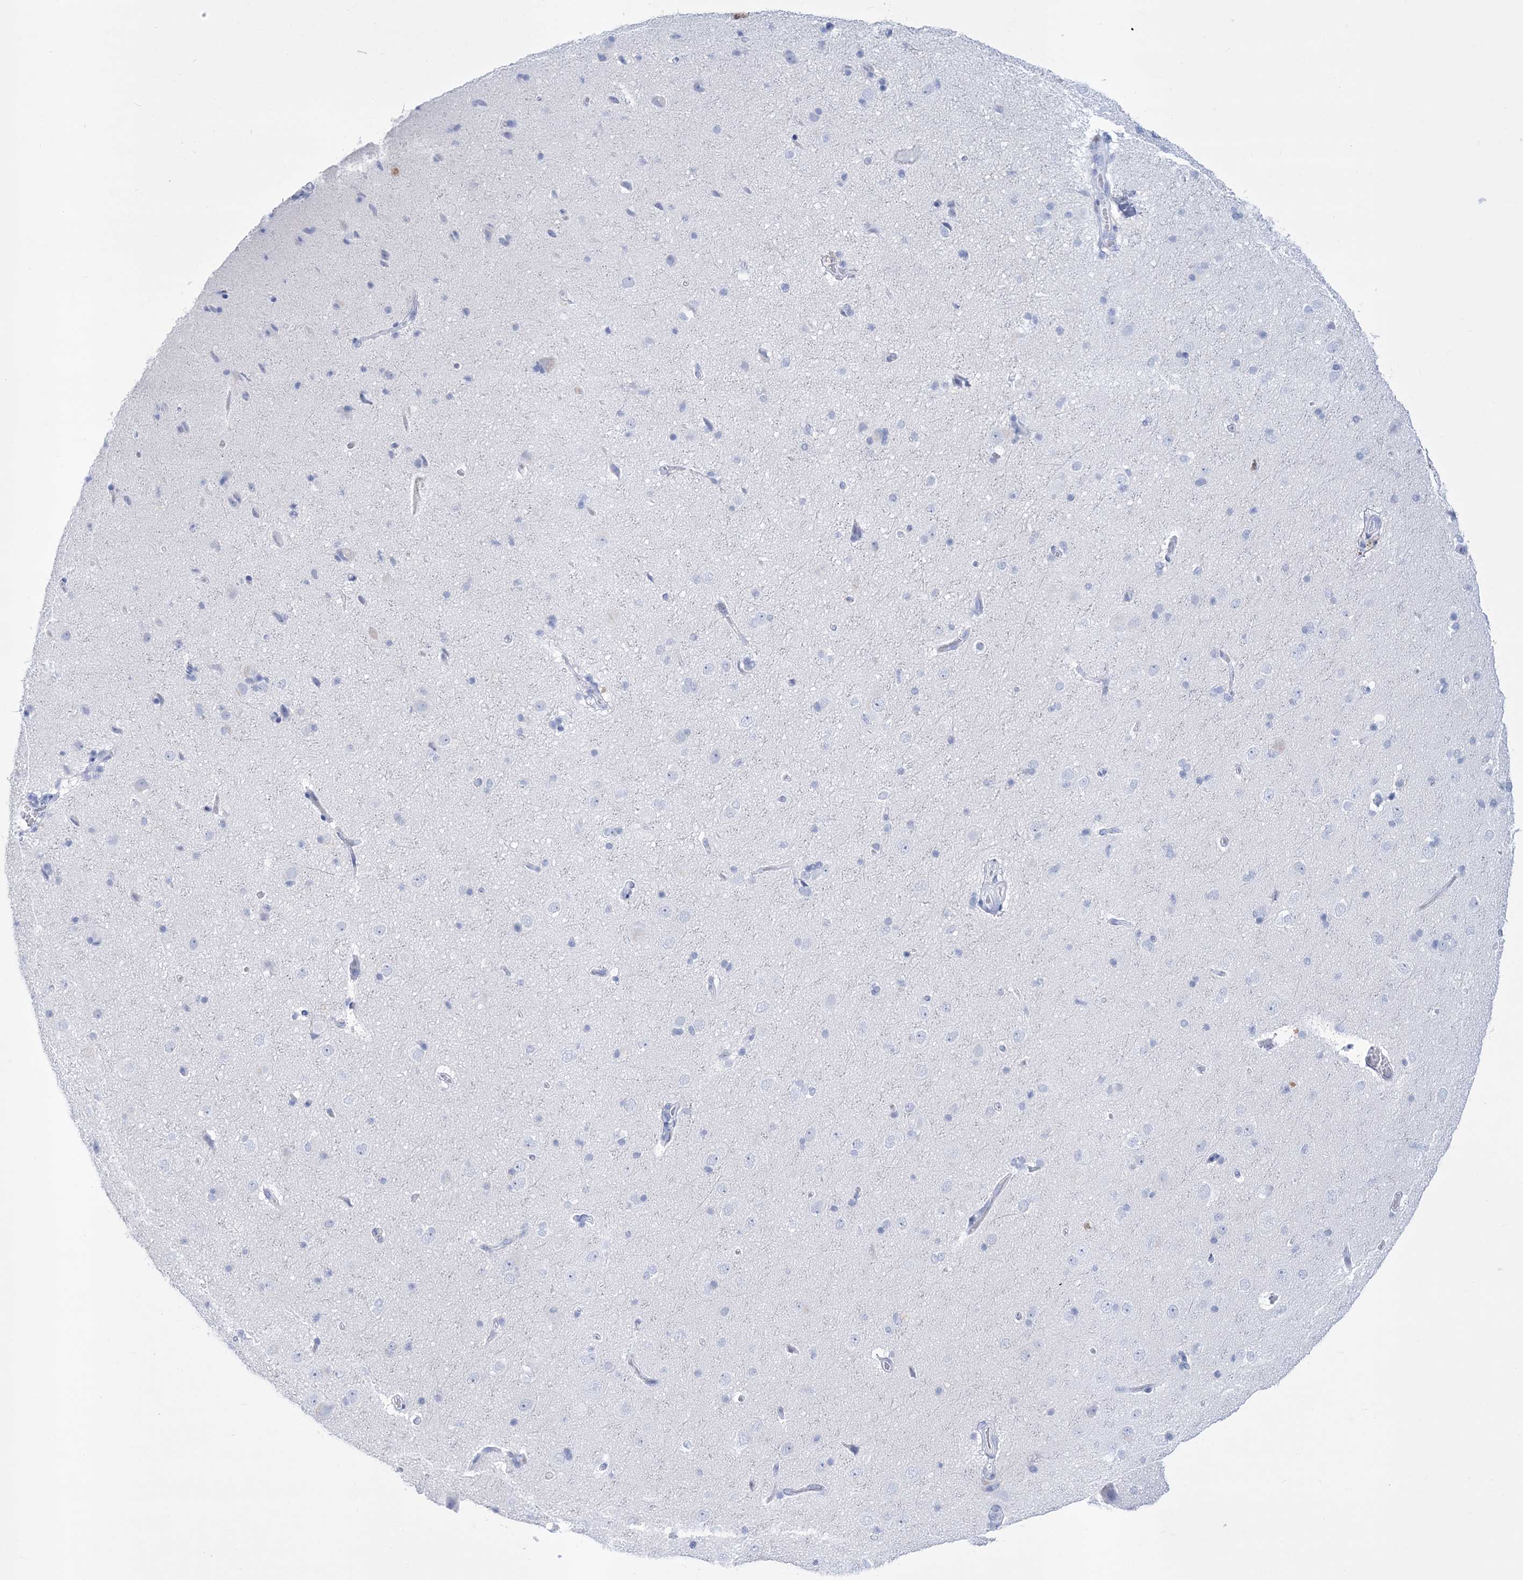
{"staining": {"intensity": "negative", "quantity": "none", "location": "none"}, "tissue": "cerebral cortex", "cell_type": "Endothelial cells", "image_type": "normal", "snomed": [{"axis": "morphology", "description": "Normal tissue, NOS"}, {"axis": "topography", "description": "Cerebral cortex"}], "caption": "An immunohistochemistry (IHC) histopathology image of normal cerebral cortex is shown. There is no staining in endothelial cells of cerebral cortex. (DAB immunohistochemistry (IHC), high magnification).", "gene": "RBP2", "patient": {"sex": "male", "age": 34}}